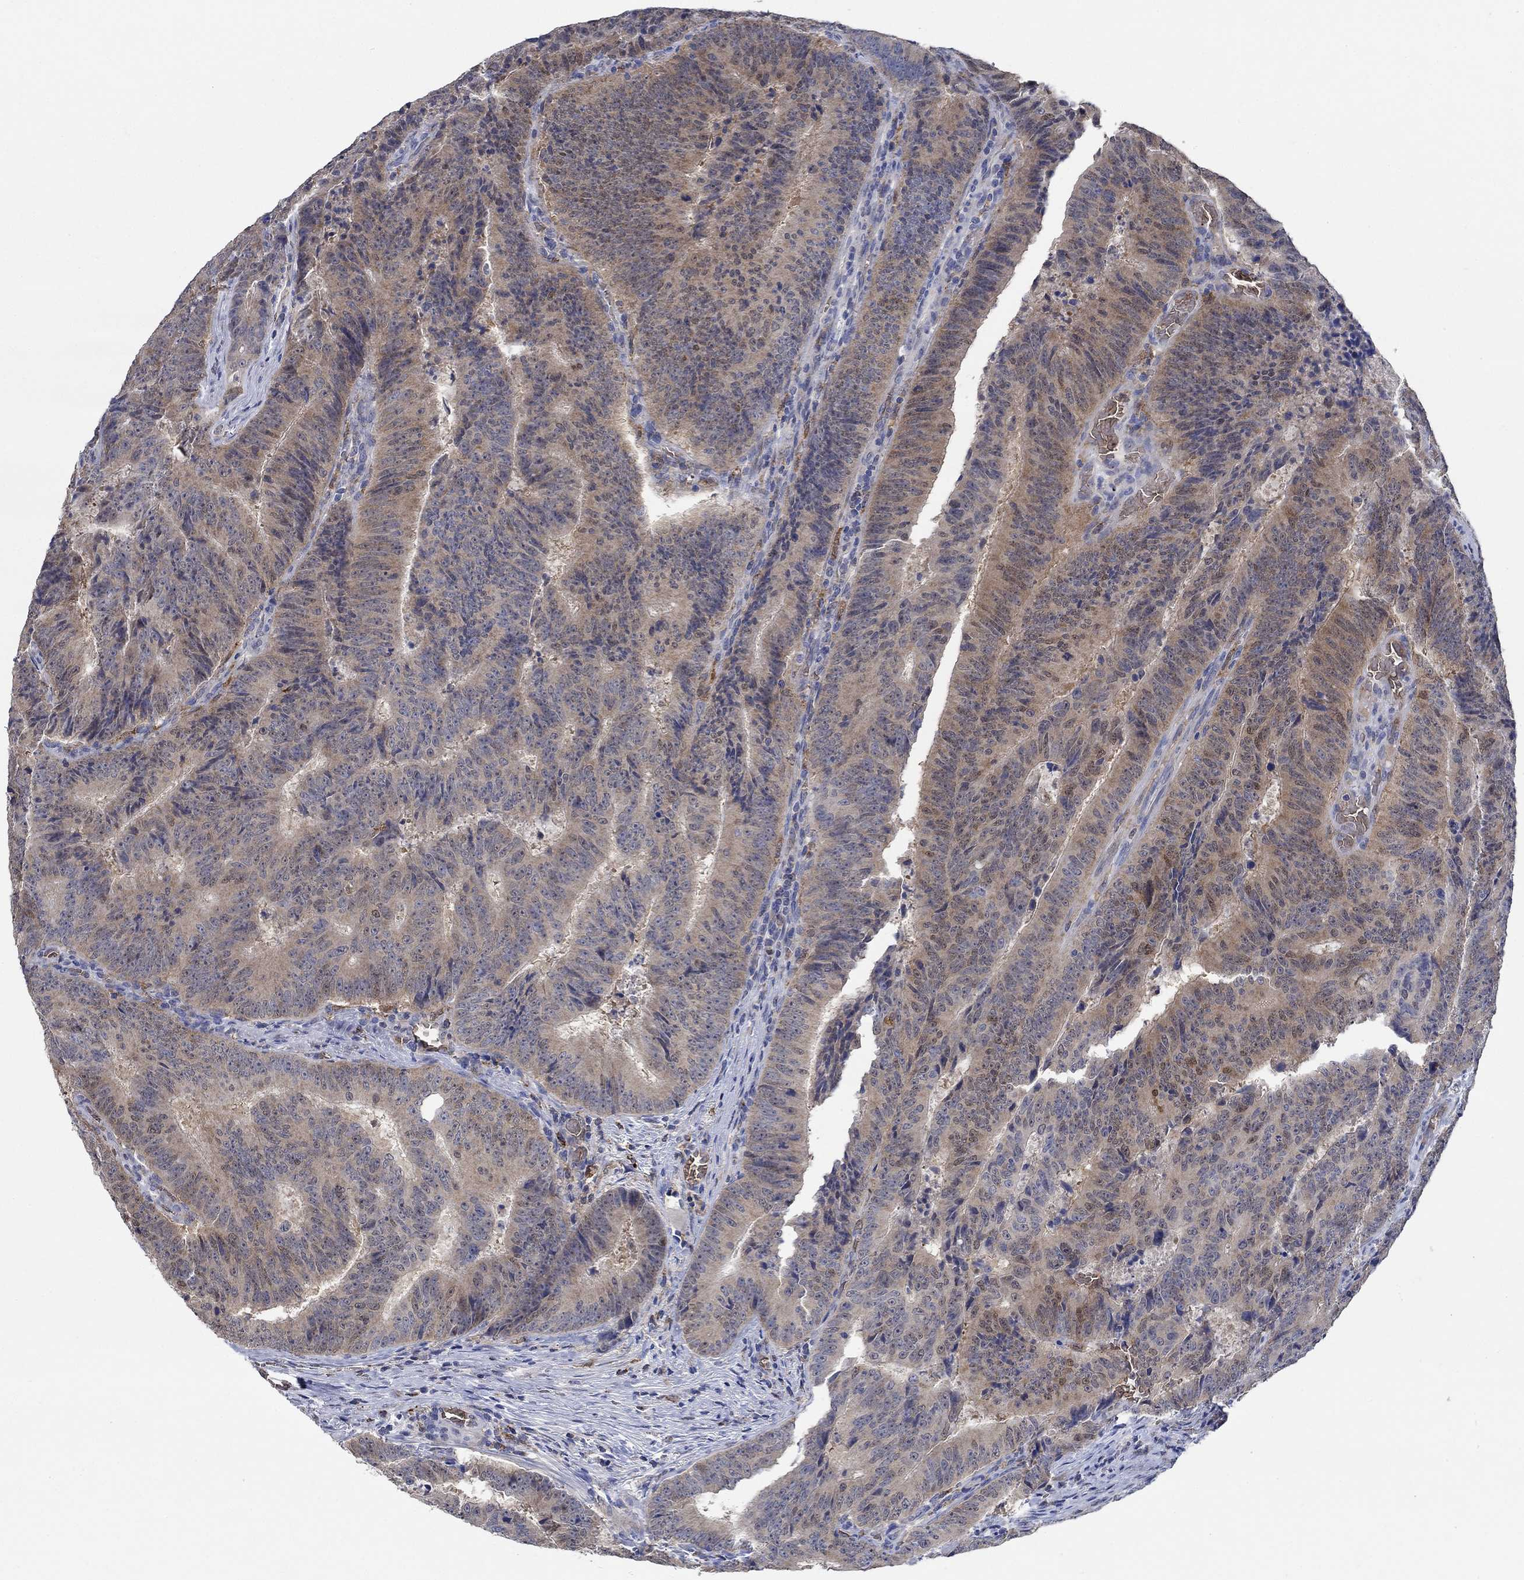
{"staining": {"intensity": "weak", "quantity": ">75%", "location": "cytoplasmic/membranous"}, "tissue": "colorectal cancer", "cell_type": "Tumor cells", "image_type": "cancer", "snomed": [{"axis": "morphology", "description": "Adenocarcinoma, NOS"}, {"axis": "topography", "description": "Colon"}], "caption": "This histopathology image shows colorectal cancer stained with IHC to label a protein in brown. The cytoplasmic/membranous of tumor cells show weak positivity for the protein. Nuclei are counter-stained blue.", "gene": "MPP1", "patient": {"sex": "female", "age": 82}}